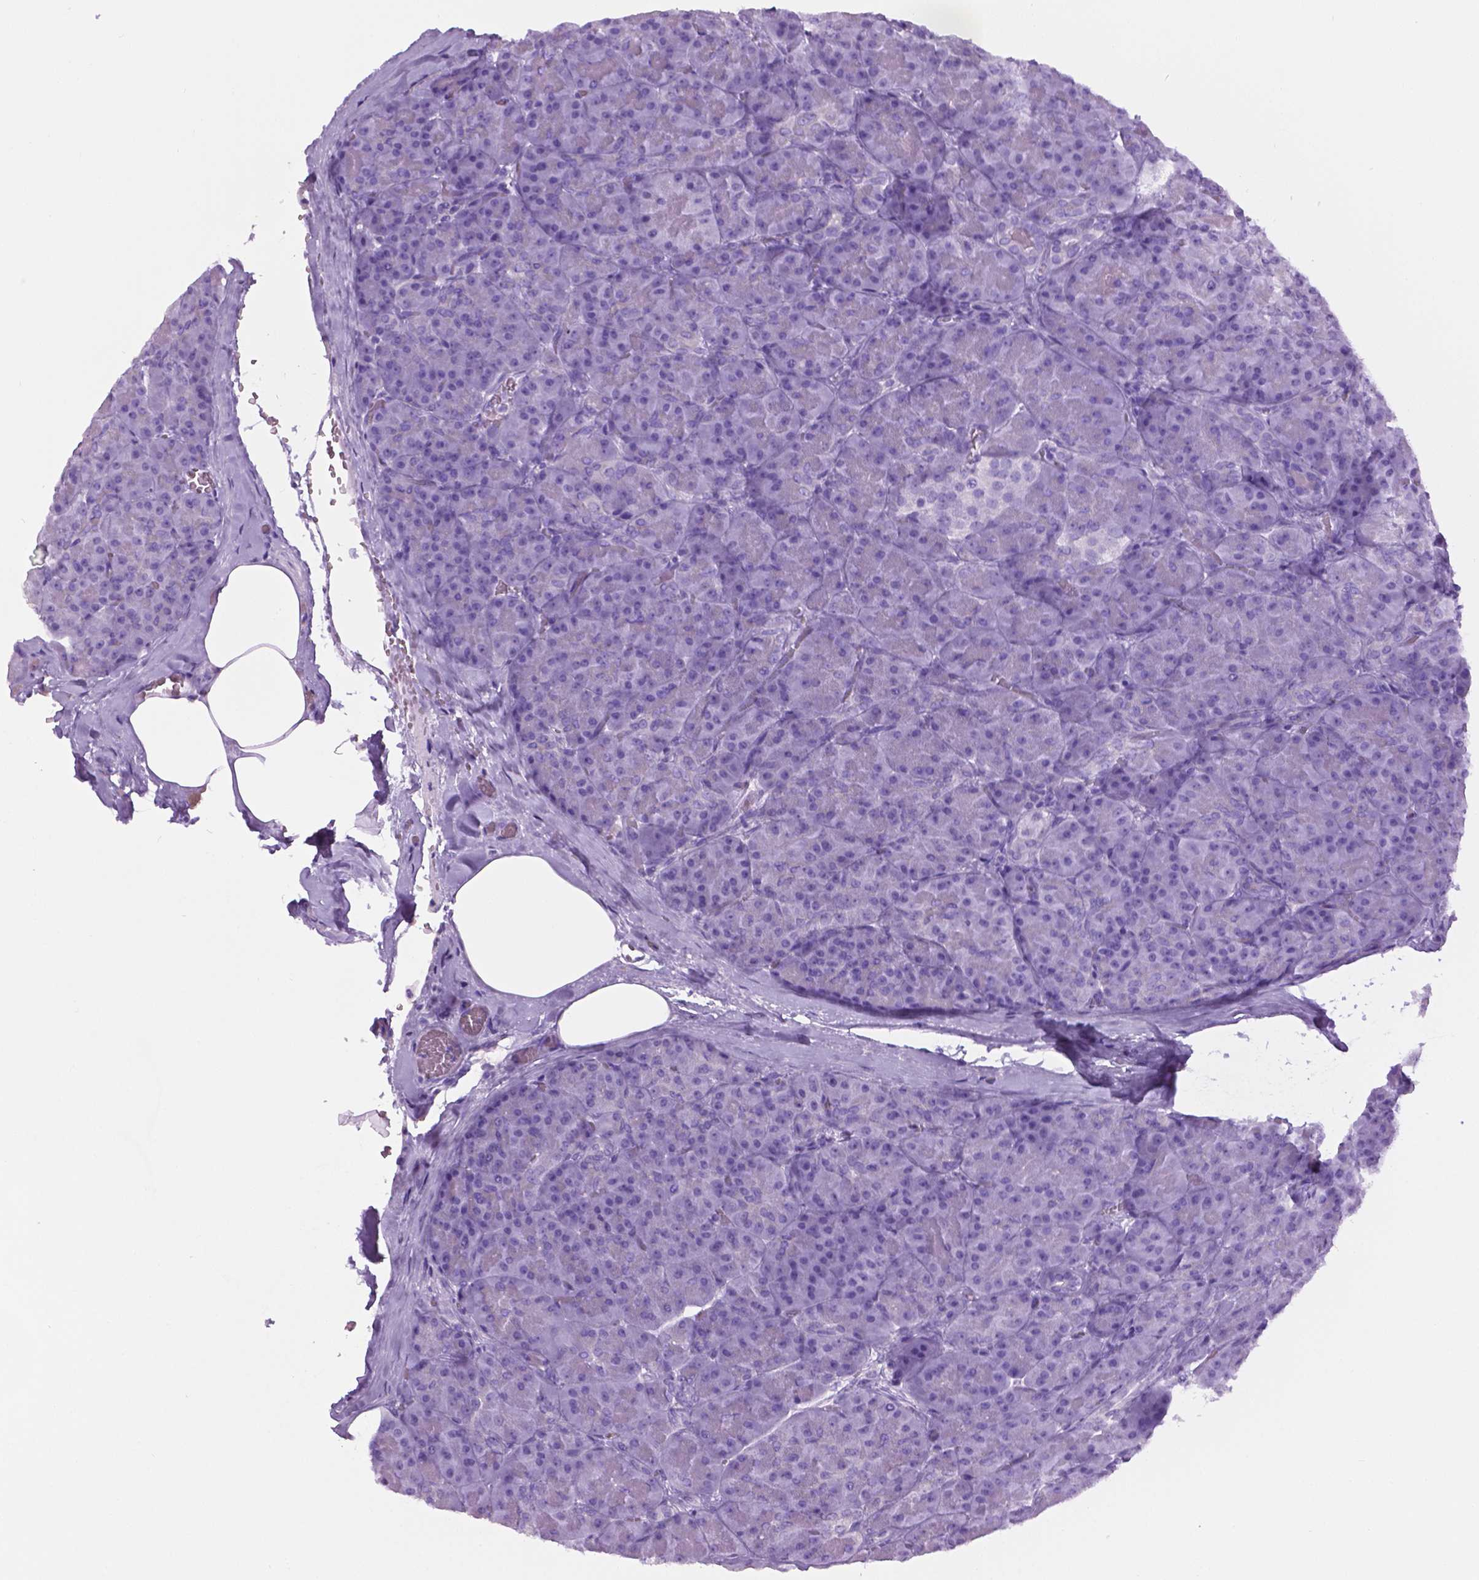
{"staining": {"intensity": "negative", "quantity": "none", "location": "none"}, "tissue": "pancreas", "cell_type": "Exocrine glandular cells", "image_type": "normal", "snomed": [{"axis": "morphology", "description": "Normal tissue, NOS"}, {"axis": "topography", "description": "Pancreas"}], "caption": "An image of pancreas stained for a protein displays no brown staining in exocrine glandular cells.", "gene": "LELP1", "patient": {"sex": "male", "age": 57}}